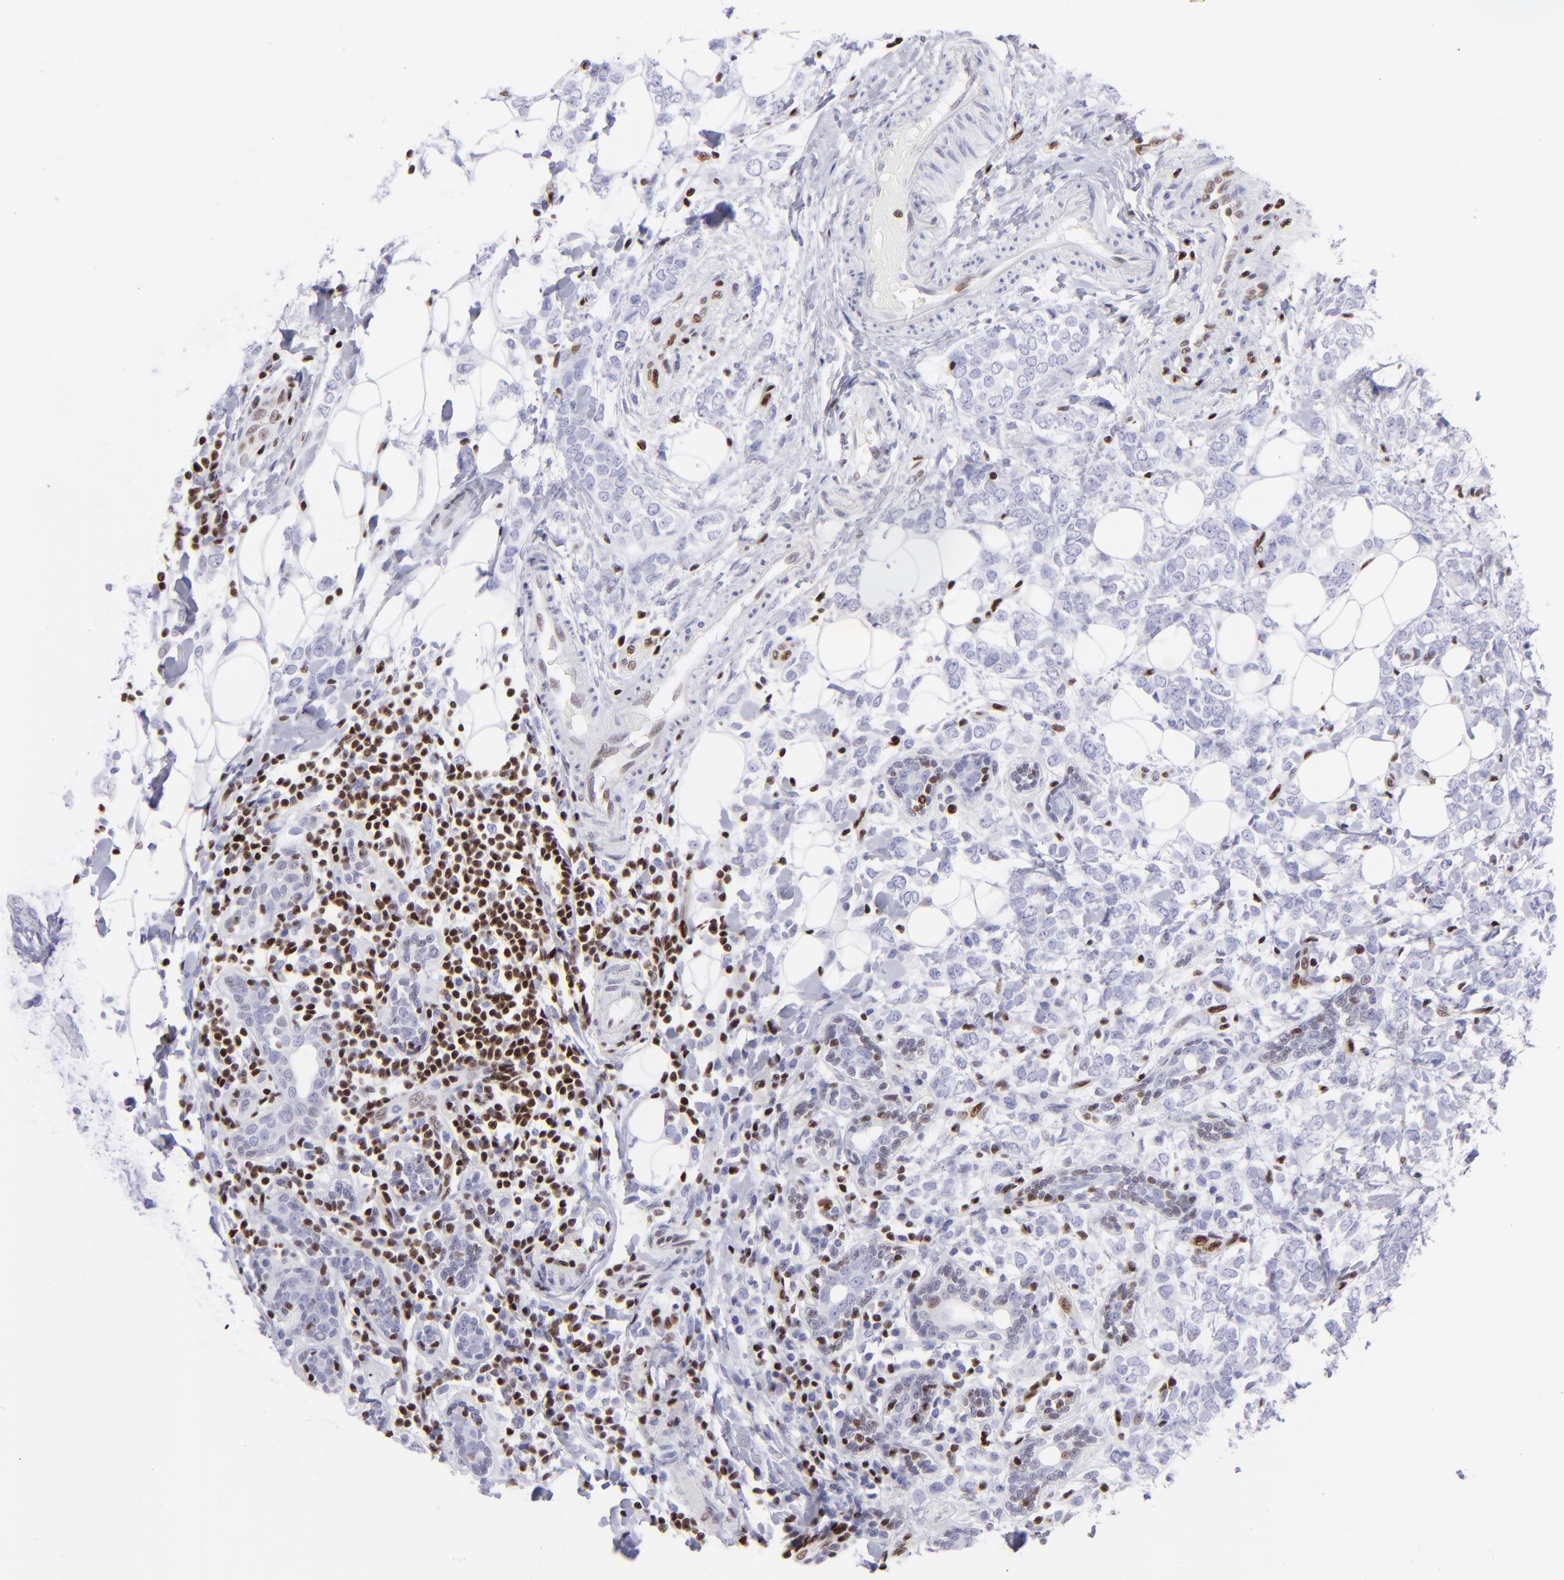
{"staining": {"intensity": "weak", "quantity": "<25%", "location": "nuclear"}, "tissue": "breast cancer", "cell_type": "Tumor cells", "image_type": "cancer", "snomed": [{"axis": "morphology", "description": "Normal tissue, NOS"}, {"axis": "morphology", "description": "Lobular carcinoma"}, {"axis": "topography", "description": "Breast"}], "caption": "An image of human lobular carcinoma (breast) is negative for staining in tumor cells.", "gene": "ETS1", "patient": {"sex": "female", "age": 47}}